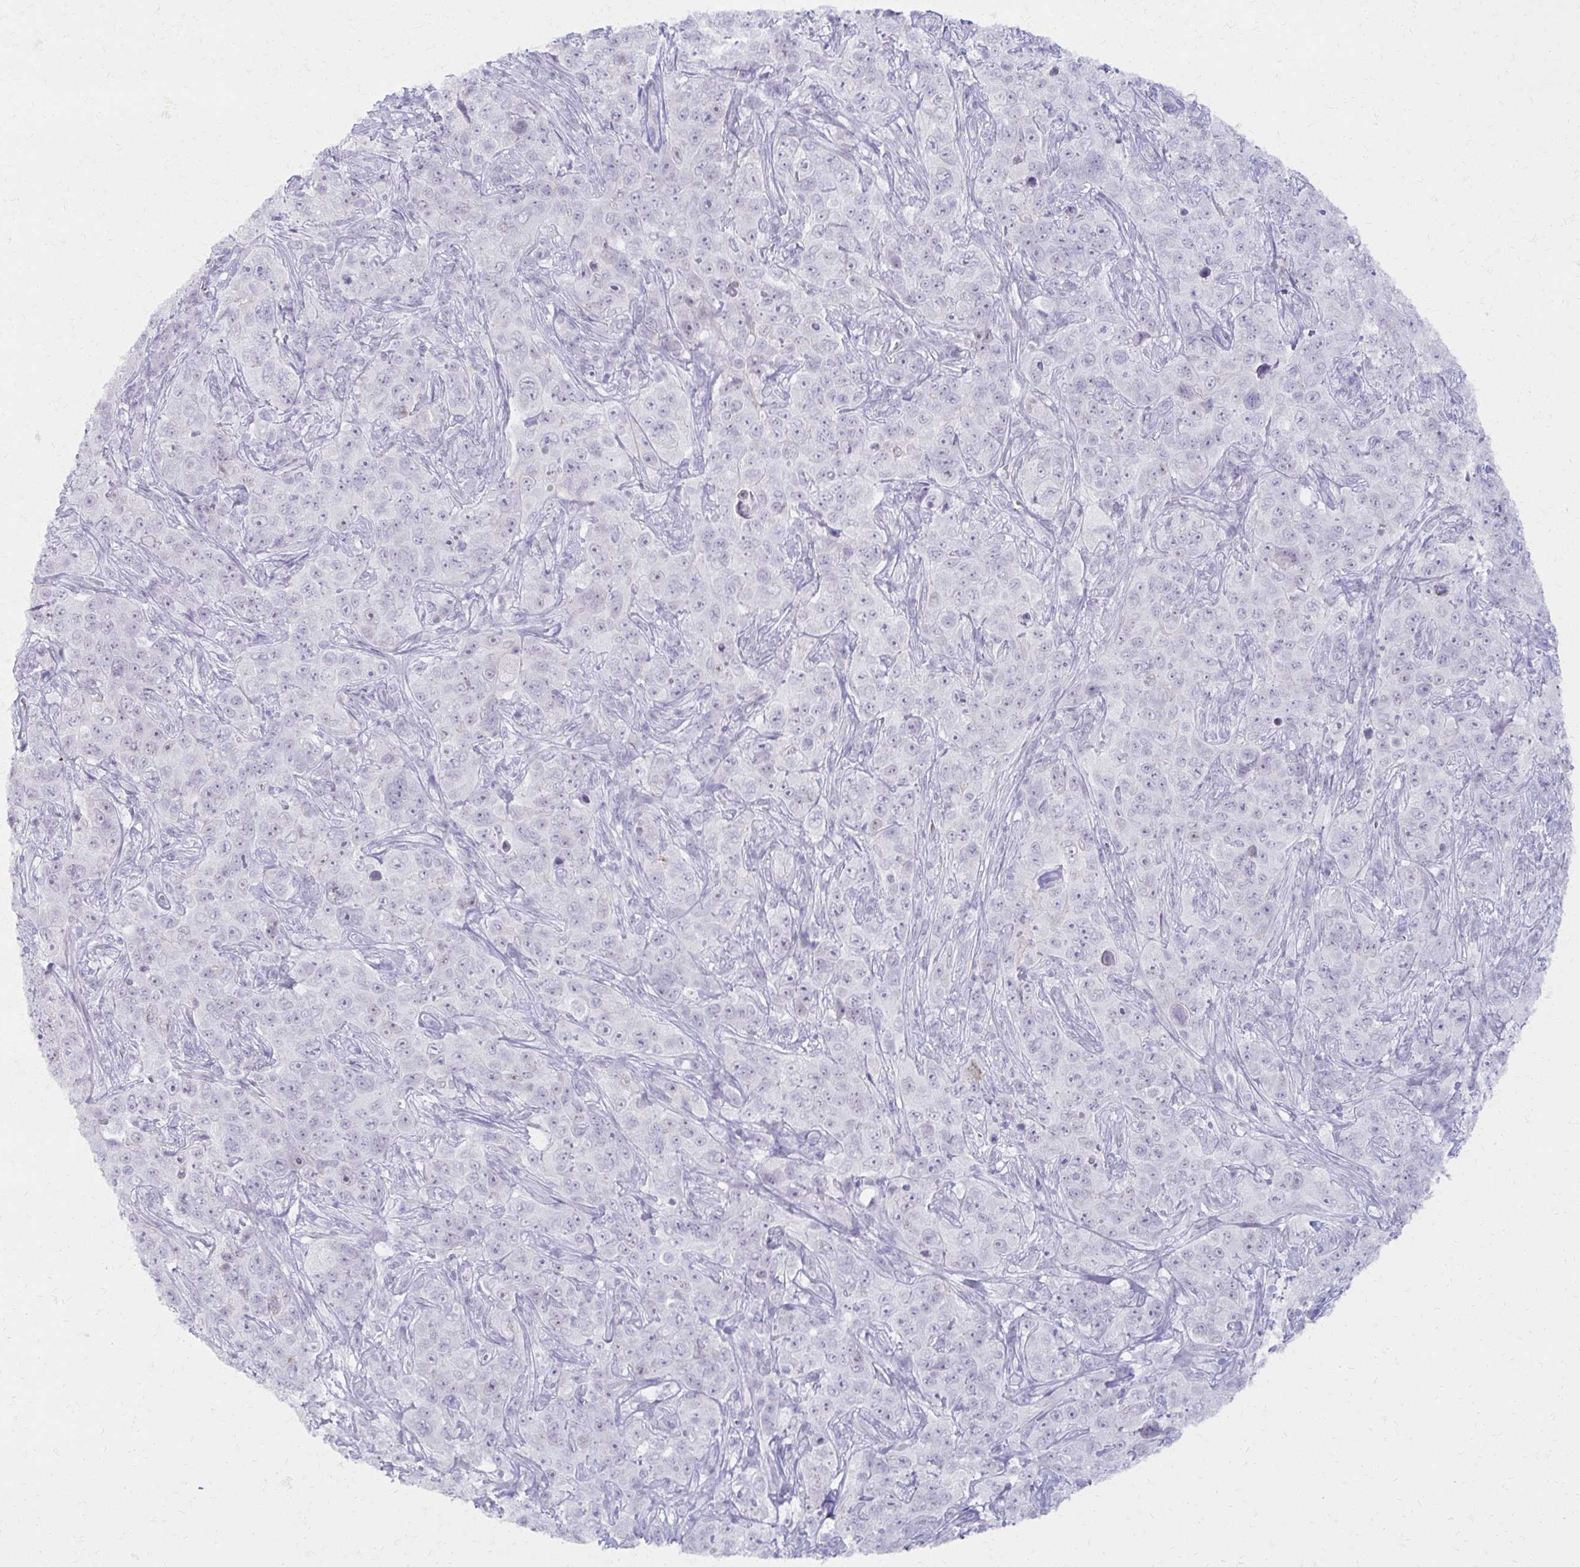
{"staining": {"intensity": "negative", "quantity": "none", "location": "none"}, "tissue": "pancreatic cancer", "cell_type": "Tumor cells", "image_type": "cancer", "snomed": [{"axis": "morphology", "description": "Adenocarcinoma, NOS"}, {"axis": "topography", "description": "Pancreas"}], "caption": "High magnification brightfield microscopy of pancreatic cancer (adenocarcinoma) stained with DAB (brown) and counterstained with hematoxylin (blue): tumor cells show no significant expression.", "gene": "MORC4", "patient": {"sex": "male", "age": 68}}